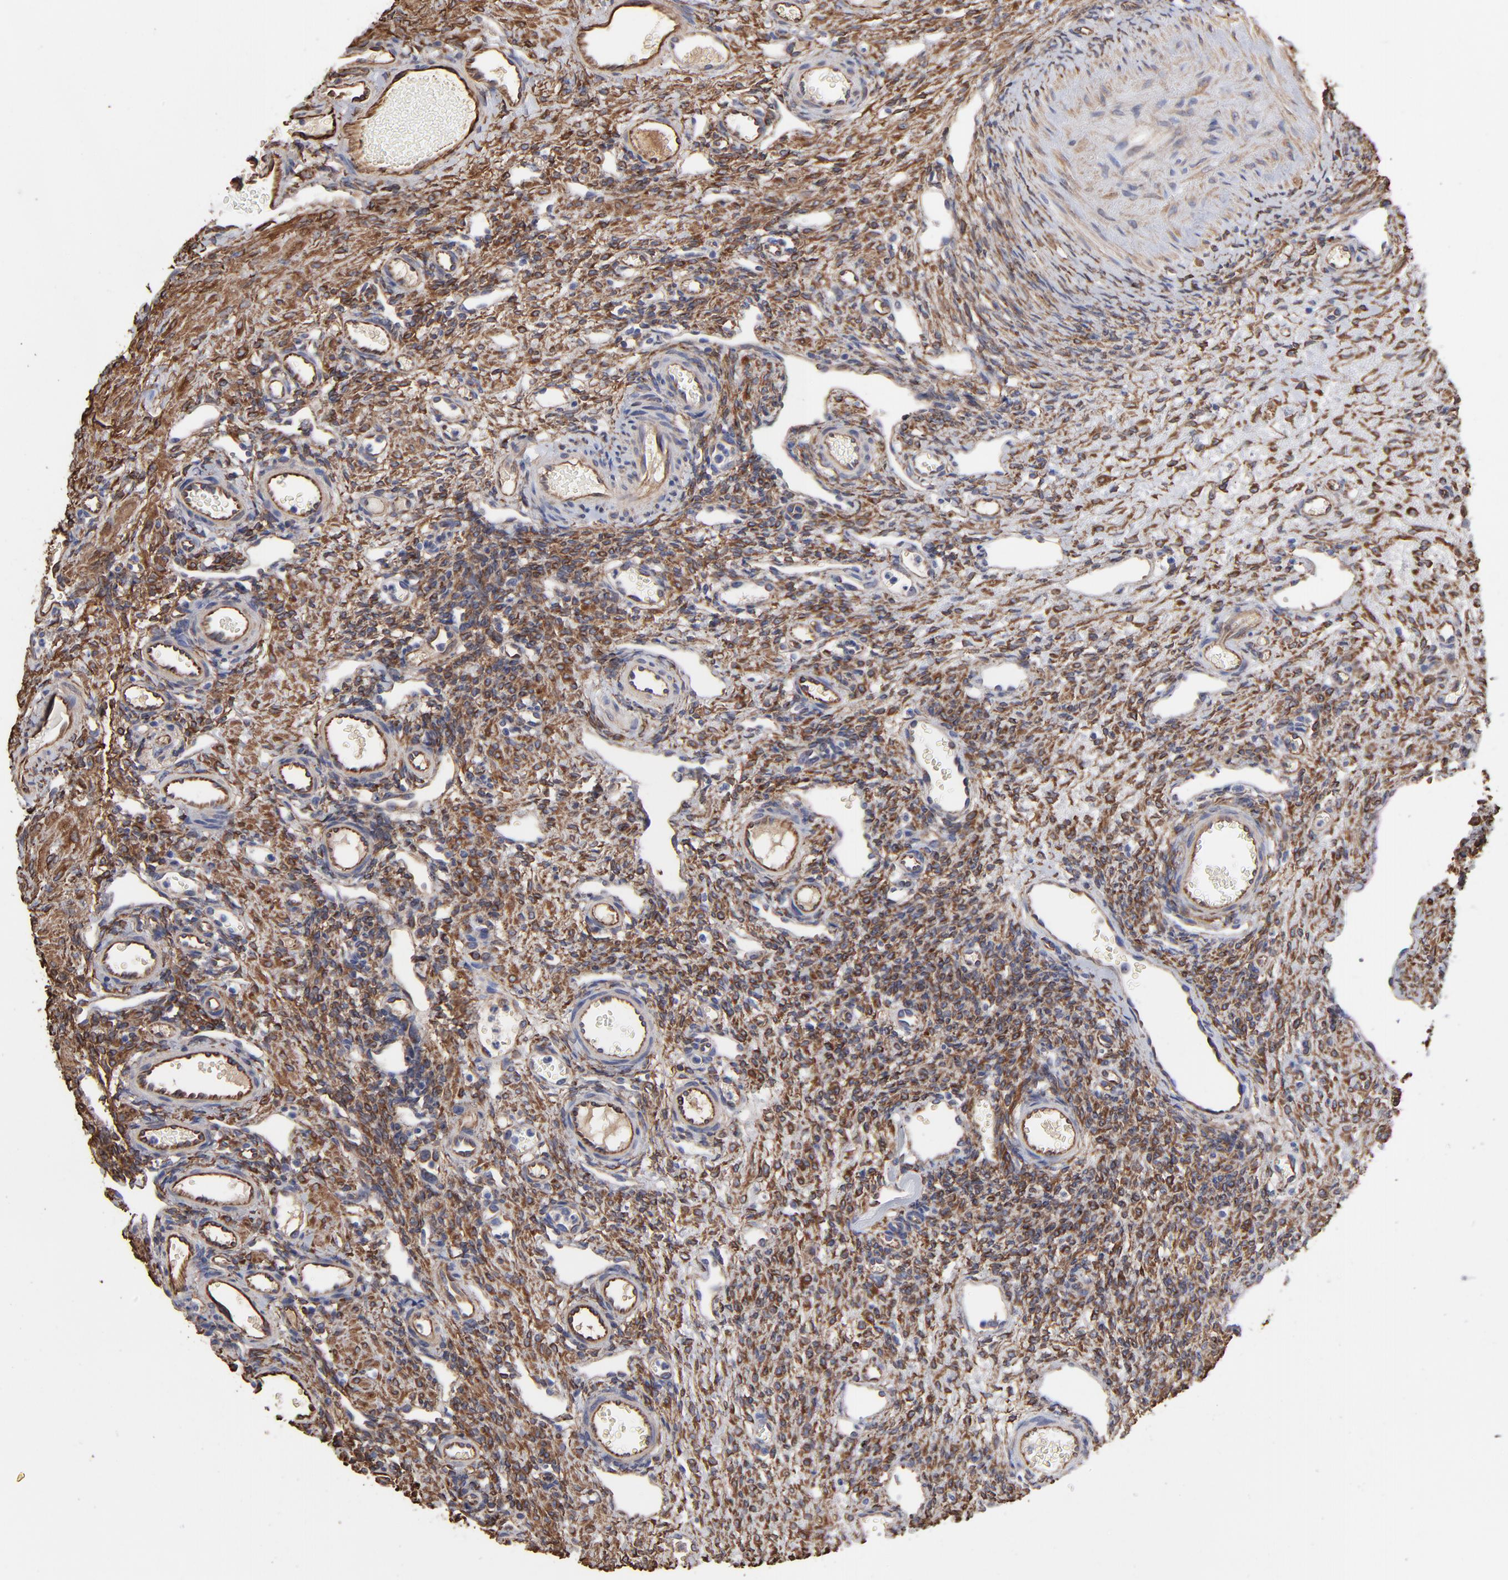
{"staining": {"intensity": "strong", "quantity": ">75%", "location": "cytoplasmic/membranous"}, "tissue": "ovary", "cell_type": "Follicle cells", "image_type": "normal", "snomed": [{"axis": "morphology", "description": "Normal tissue, NOS"}, {"axis": "topography", "description": "Ovary"}], "caption": "Brown immunohistochemical staining in benign ovary displays strong cytoplasmic/membranous staining in approximately >75% of follicle cells.", "gene": "CILP", "patient": {"sex": "female", "age": 33}}